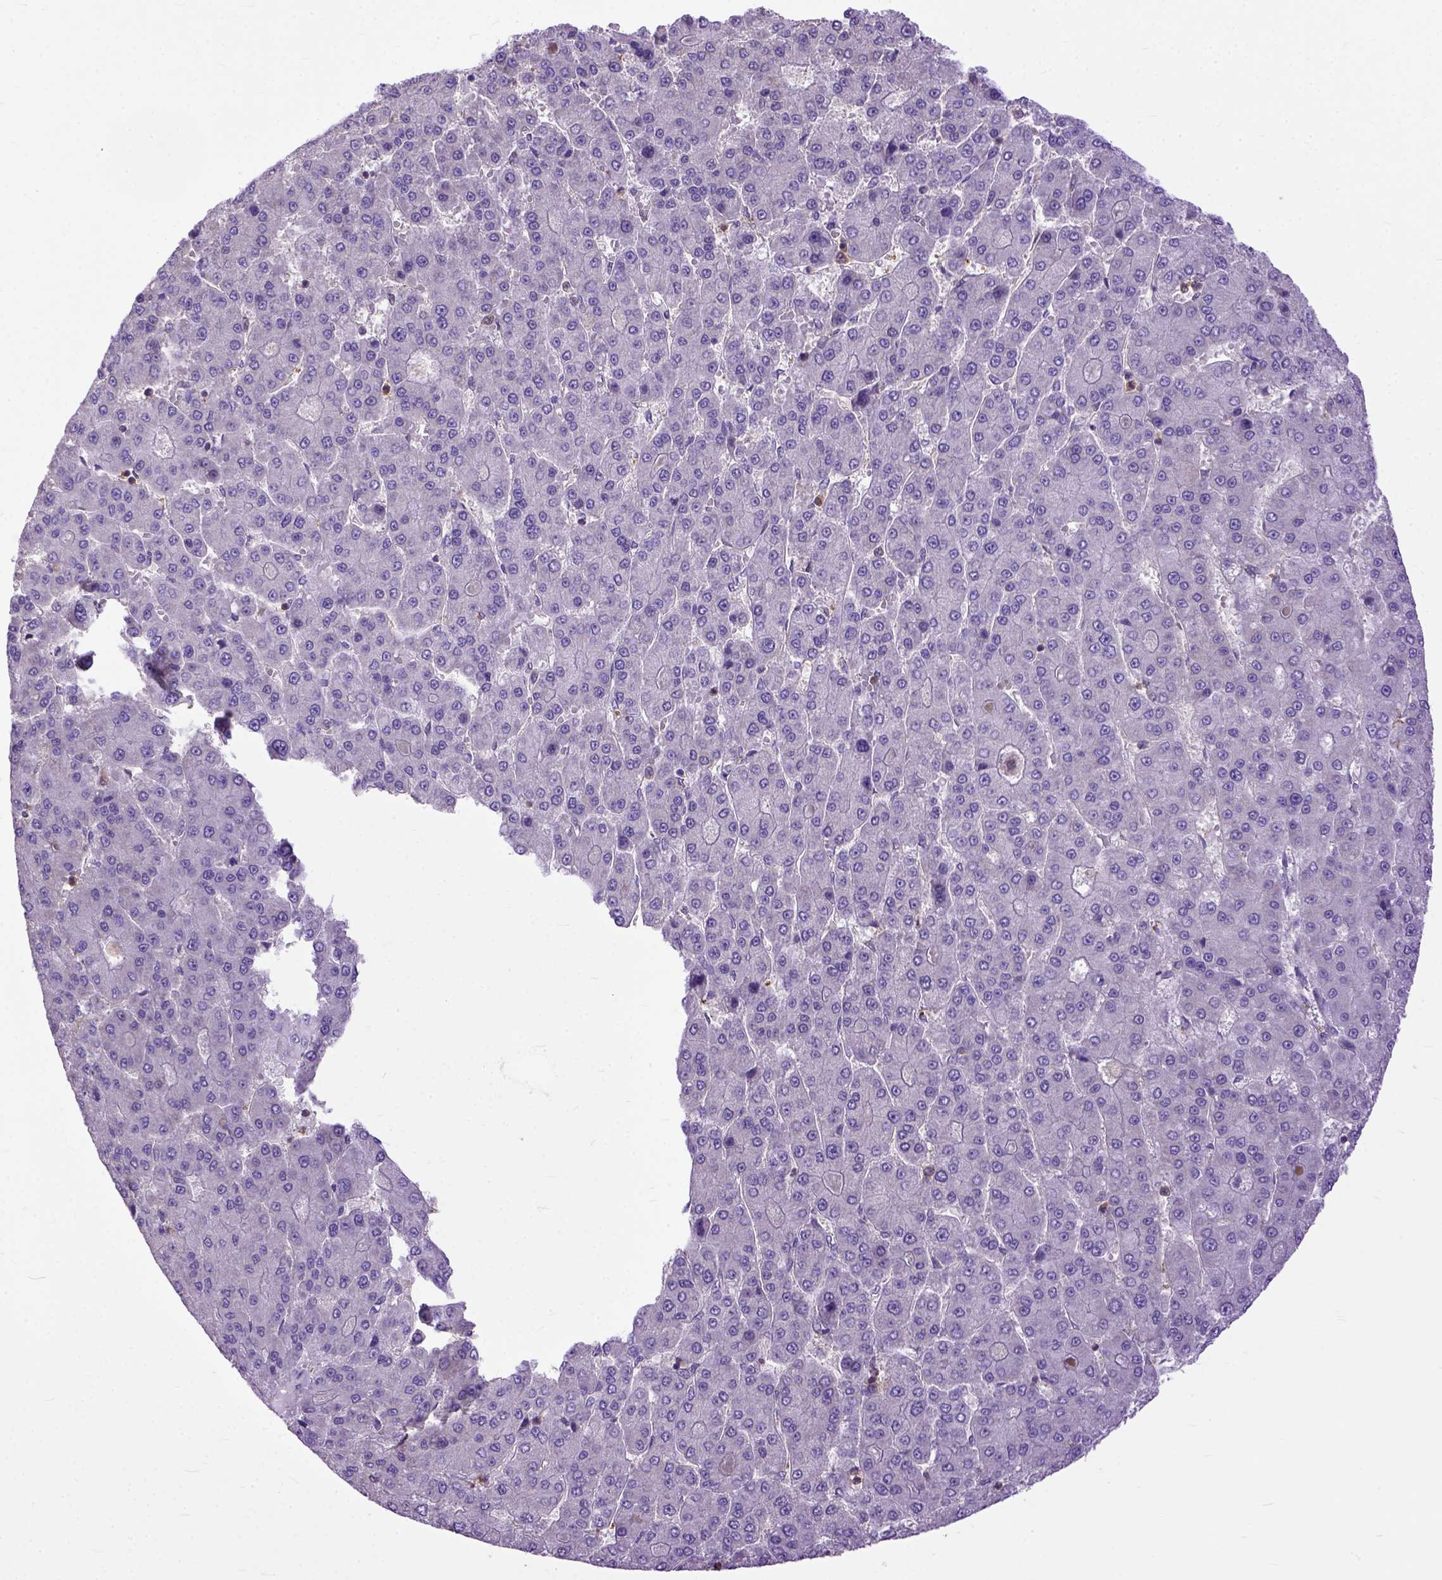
{"staining": {"intensity": "negative", "quantity": "none", "location": "none"}, "tissue": "liver cancer", "cell_type": "Tumor cells", "image_type": "cancer", "snomed": [{"axis": "morphology", "description": "Carcinoma, Hepatocellular, NOS"}, {"axis": "topography", "description": "Liver"}], "caption": "The immunohistochemistry micrograph has no significant positivity in tumor cells of liver cancer tissue.", "gene": "NAMPT", "patient": {"sex": "male", "age": 70}}